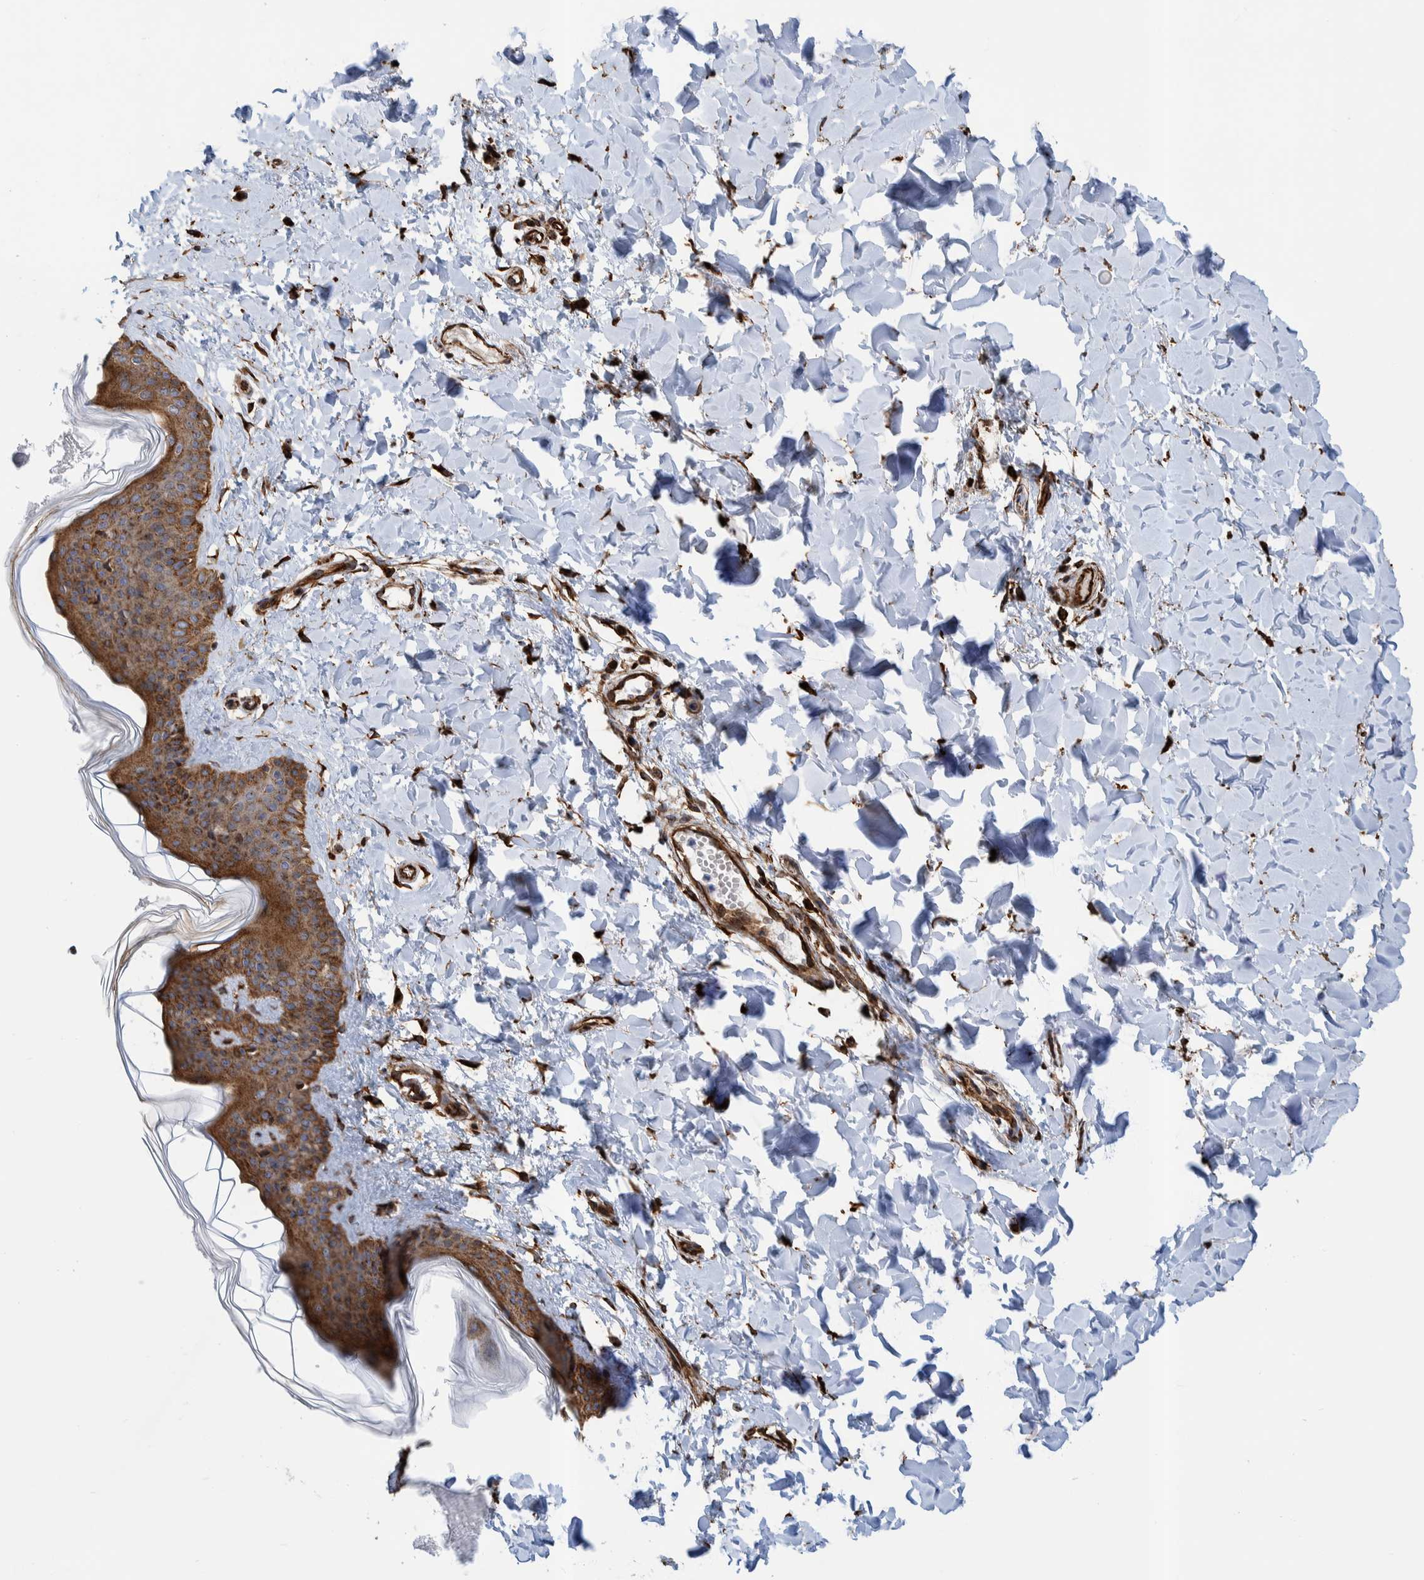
{"staining": {"intensity": "strong", "quantity": ">75%", "location": "cytoplasmic/membranous"}, "tissue": "skin", "cell_type": "Fibroblasts", "image_type": "normal", "snomed": [{"axis": "morphology", "description": "Normal tissue, NOS"}, {"axis": "topography", "description": "Skin"}], "caption": "Benign skin was stained to show a protein in brown. There is high levels of strong cytoplasmic/membranous expression in approximately >75% of fibroblasts. The staining is performed using DAB brown chromogen to label protein expression. The nuclei are counter-stained blue using hematoxylin.", "gene": "CCDC57", "patient": {"sex": "female", "age": 17}}